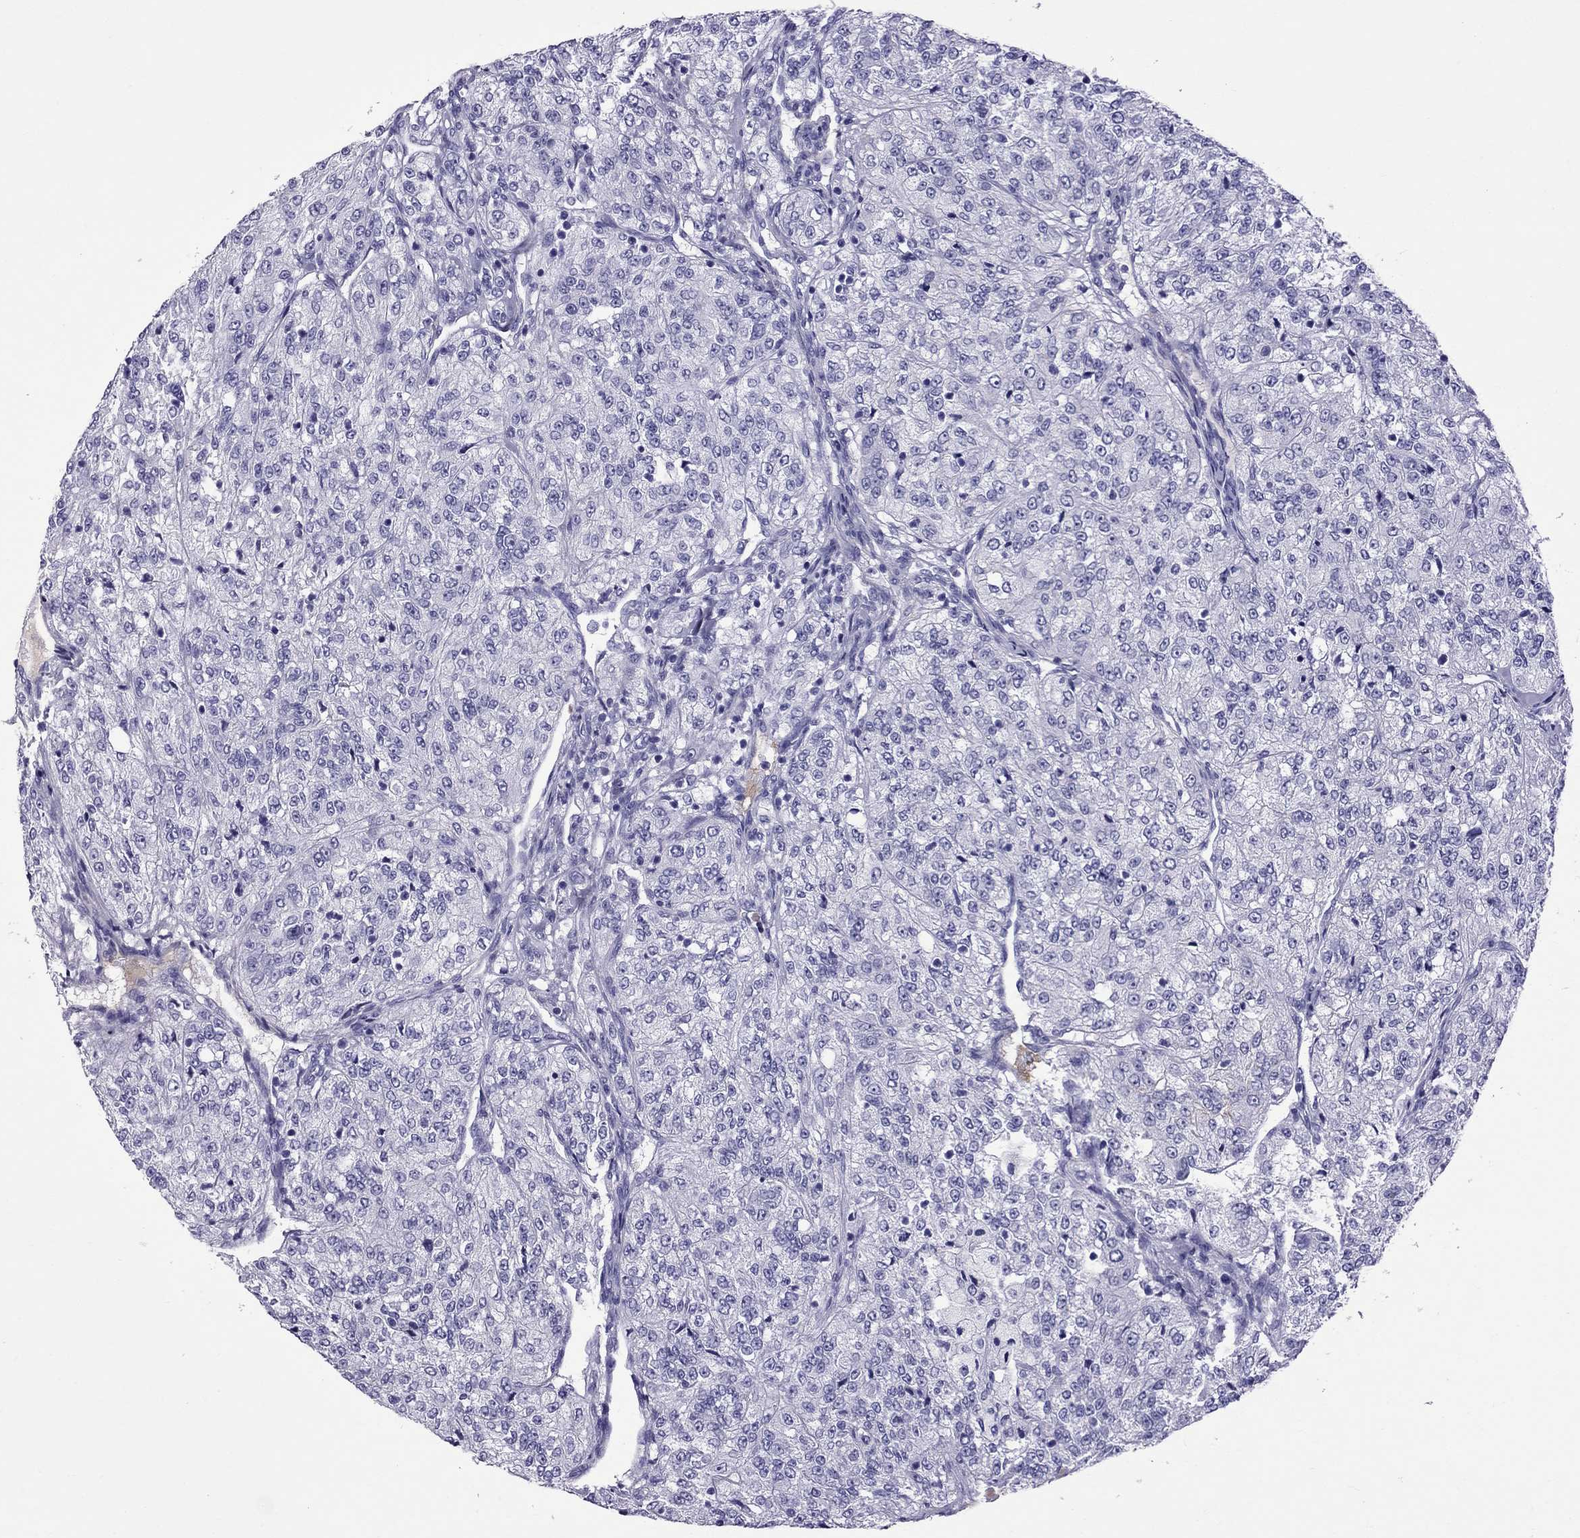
{"staining": {"intensity": "negative", "quantity": "none", "location": "none"}, "tissue": "renal cancer", "cell_type": "Tumor cells", "image_type": "cancer", "snomed": [{"axis": "morphology", "description": "Adenocarcinoma, NOS"}, {"axis": "topography", "description": "Kidney"}], "caption": "The micrograph displays no staining of tumor cells in adenocarcinoma (renal).", "gene": "SCART1", "patient": {"sex": "female", "age": 63}}